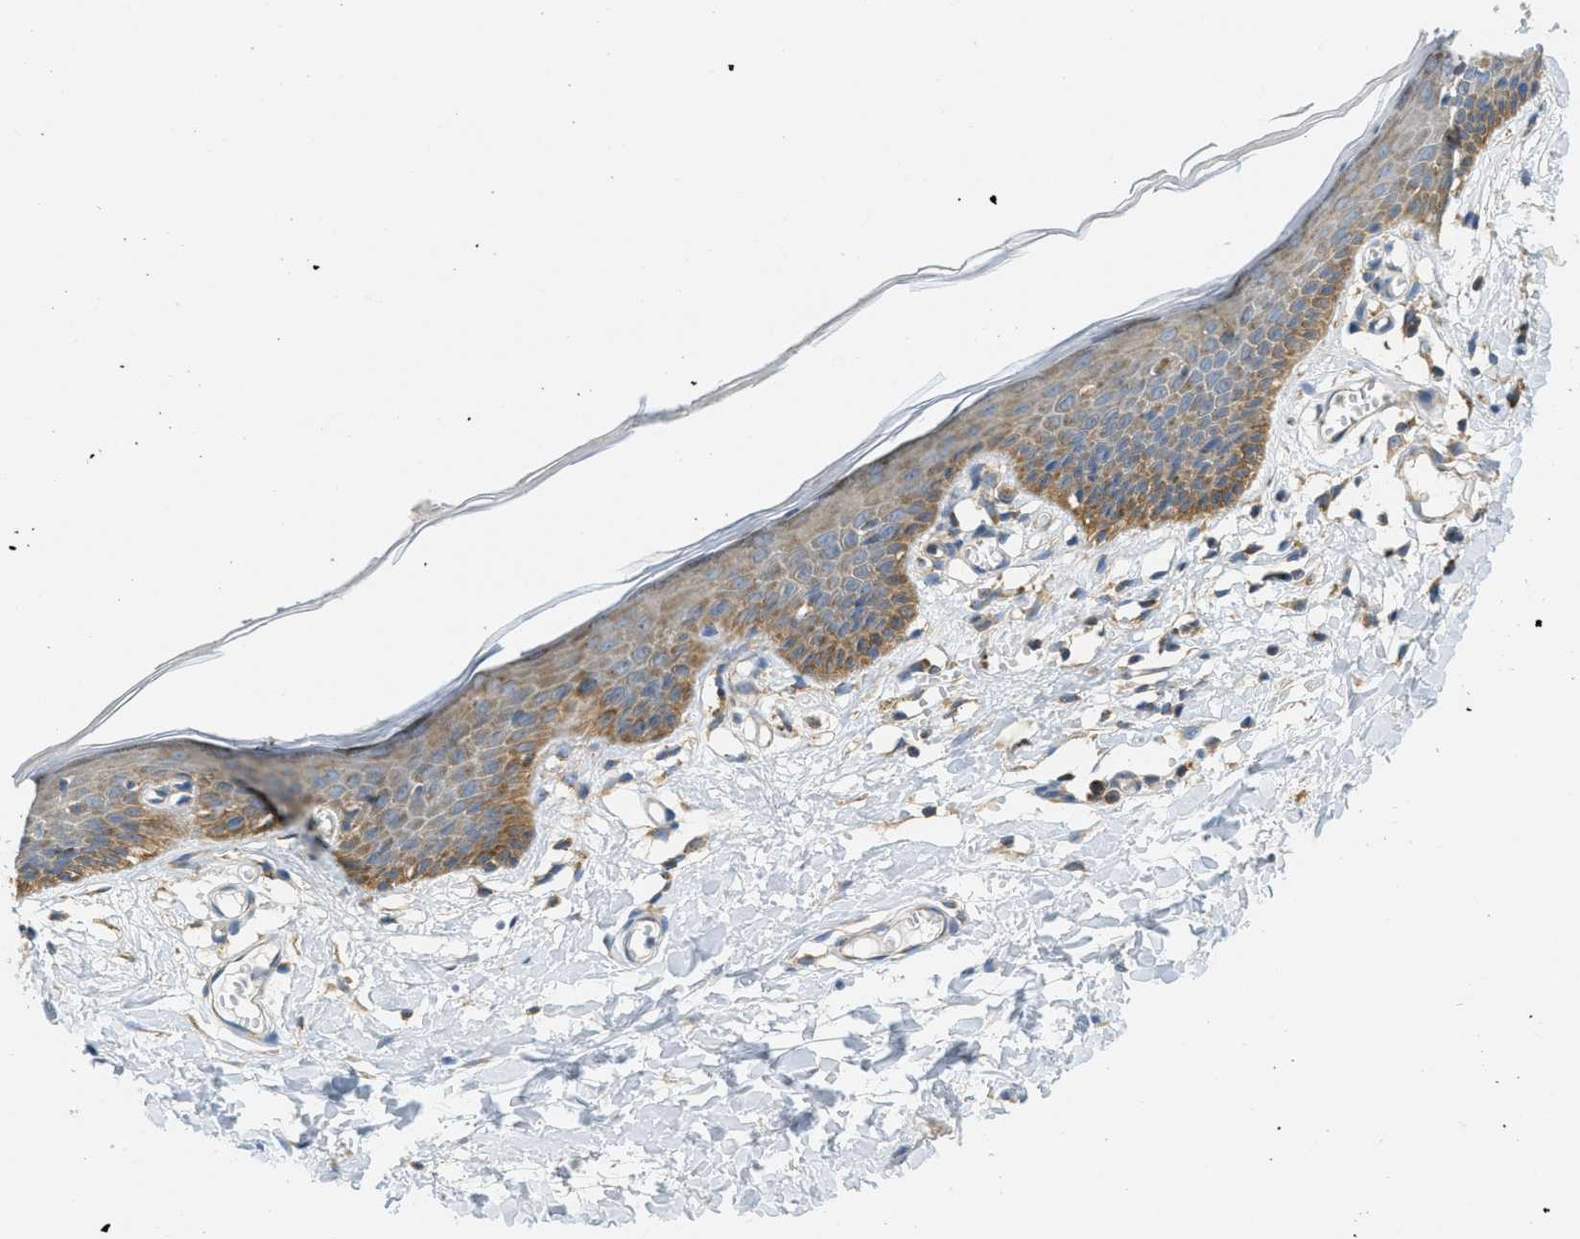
{"staining": {"intensity": "moderate", "quantity": "25%-75%", "location": "cytoplasmic/membranous"}, "tissue": "skin", "cell_type": "Epidermal cells", "image_type": "normal", "snomed": [{"axis": "morphology", "description": "Normal tissue, NOS"}, {"axis": "topography", "description": "Vulva"}], "caption": "Benign skin exhibits moderate cytoplasmic/membranous staining in approximately 25%-75% of epidermal cells, visualized by immunohistochemistry. (Stains: DAB (3,3'-diaminobenzidine) in brown, nuclei in blue, Microscopy: brightfield microscopy at high magnification).", "gene": "ABCF1", "patient": {"sex": "female", "age": 54}}